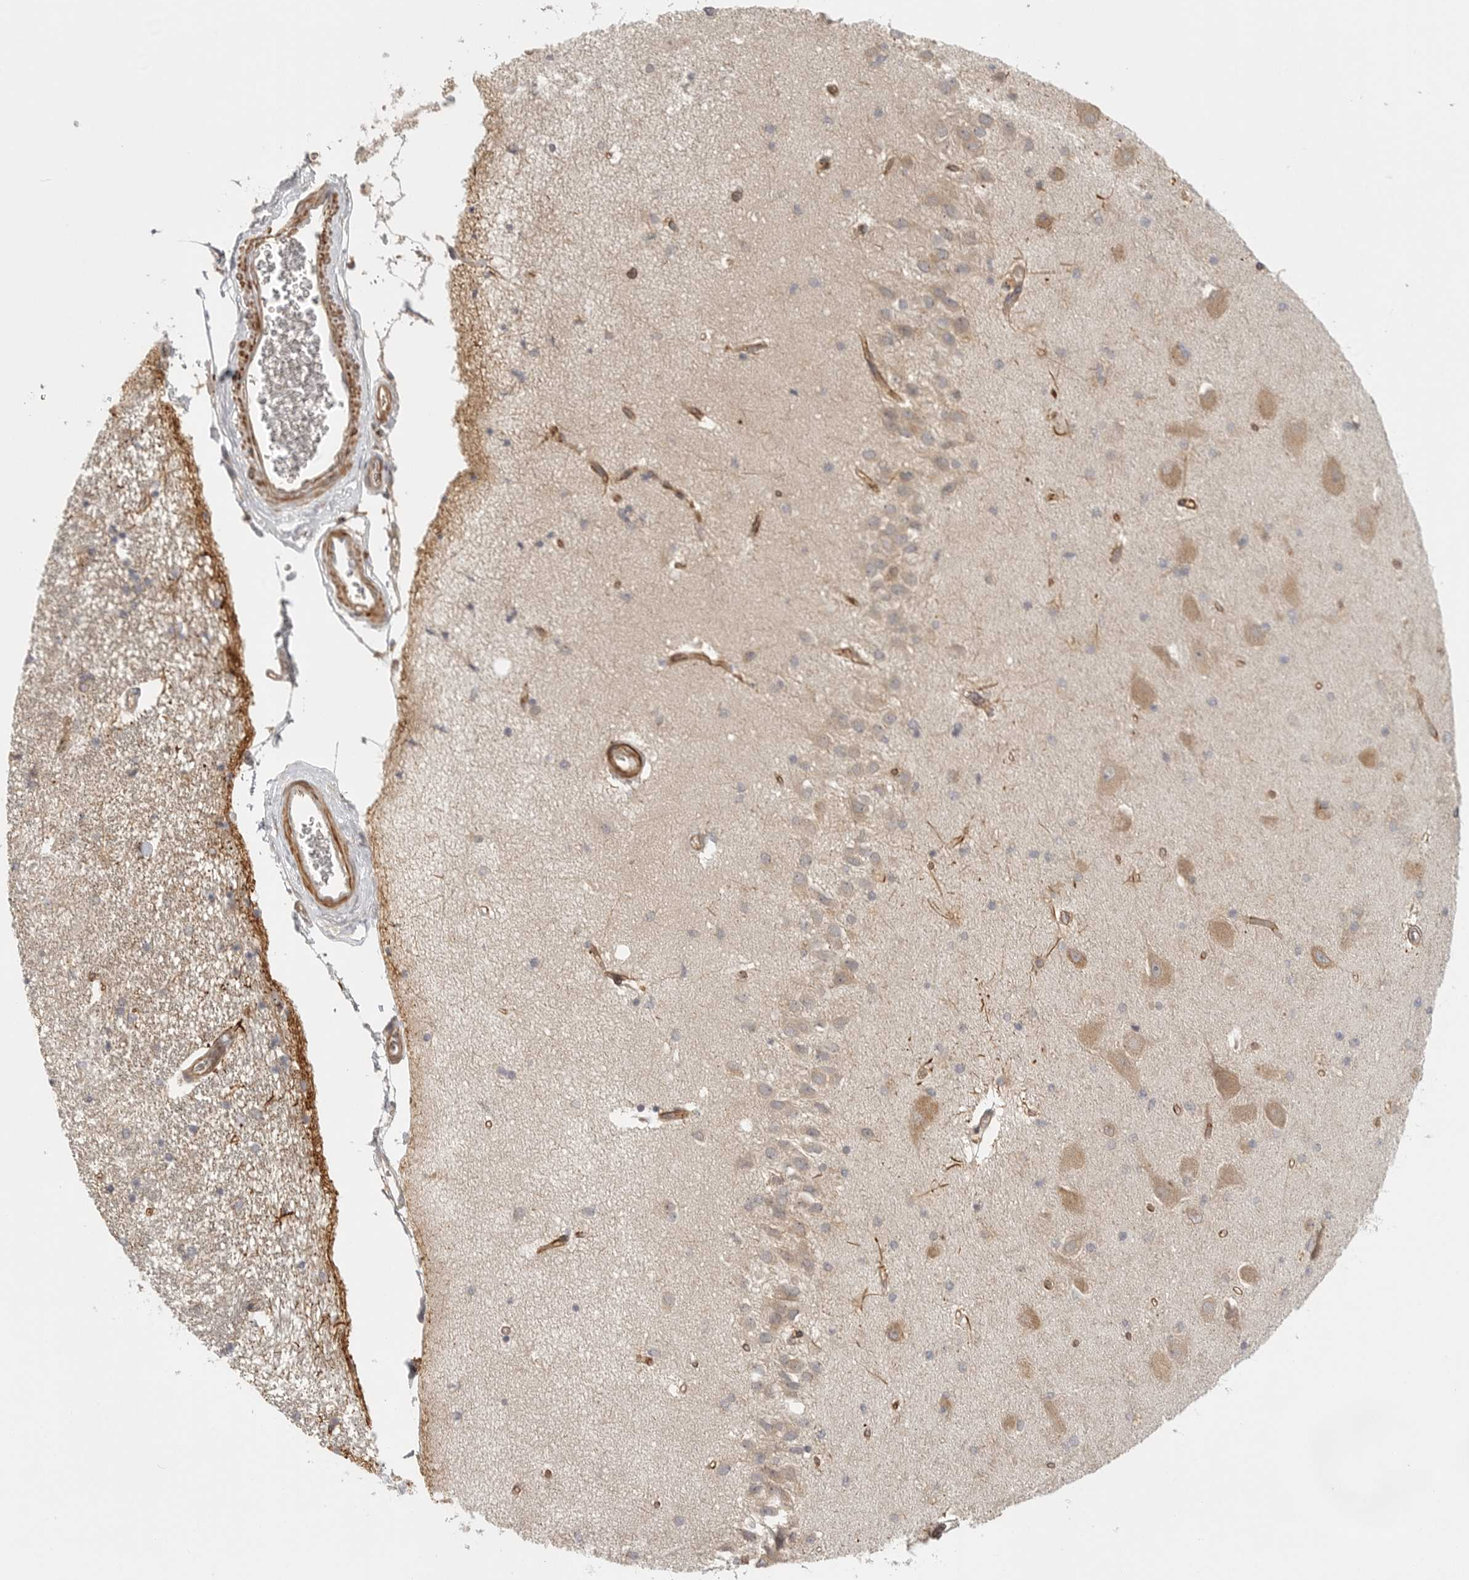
{"staining": {"intensity": "weak", "quantity": "<25%", "location": "cytoplasmic/membranous"}, "tissue": "hippocampus", "cell_type": "Glial cells", "image_type": "normal", "snomed": [{"axis": "morphology", "description": "Normal tissue, NOS"}, {"axis": "topography", "description": "Hippocampus"}], "caption": "This is a histopathology image of immunohistochemistry staining of benign hippocampus, which shows no expression in glial cells.", "gene": "CCPG1", "patient": {"sex": "female", "age": 54}}